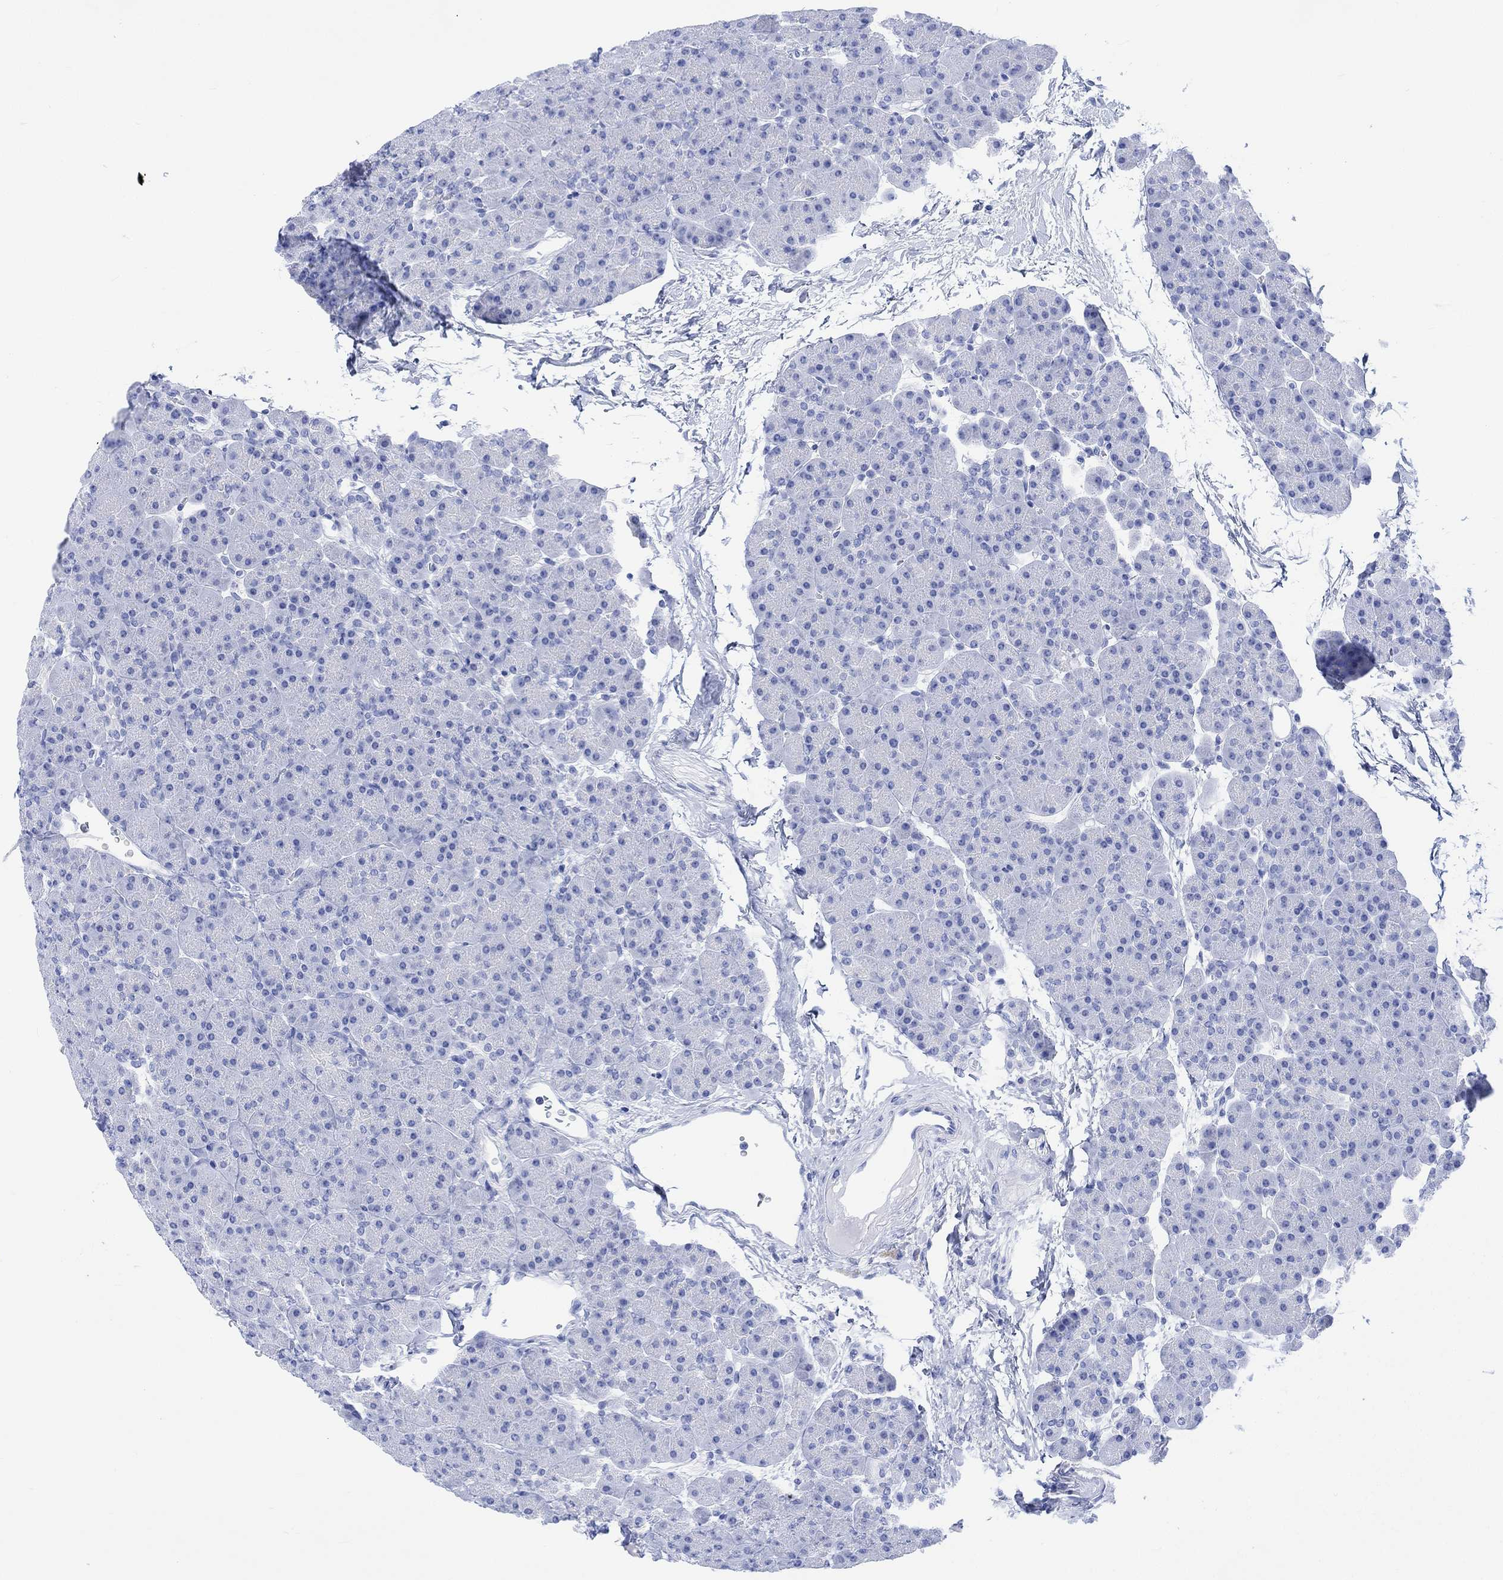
{"staining": {"intensity": "negative", "quantity": "none", "location": "none"}, "tissue": "pancreas", "cell_type": "Exocrine glandular cells", "image_type": "normal", "snomed": [{"axis": "morphology", "description": "Normal tissue, NOS"}, {"axis": "topography", "description": "Pancreas"}], "caption": "A histopathology image of human pancreas is negative for staining in exocrine glandular cells.", "gene": "CELF4", "patient": {"sex": "female", "age": 44}}